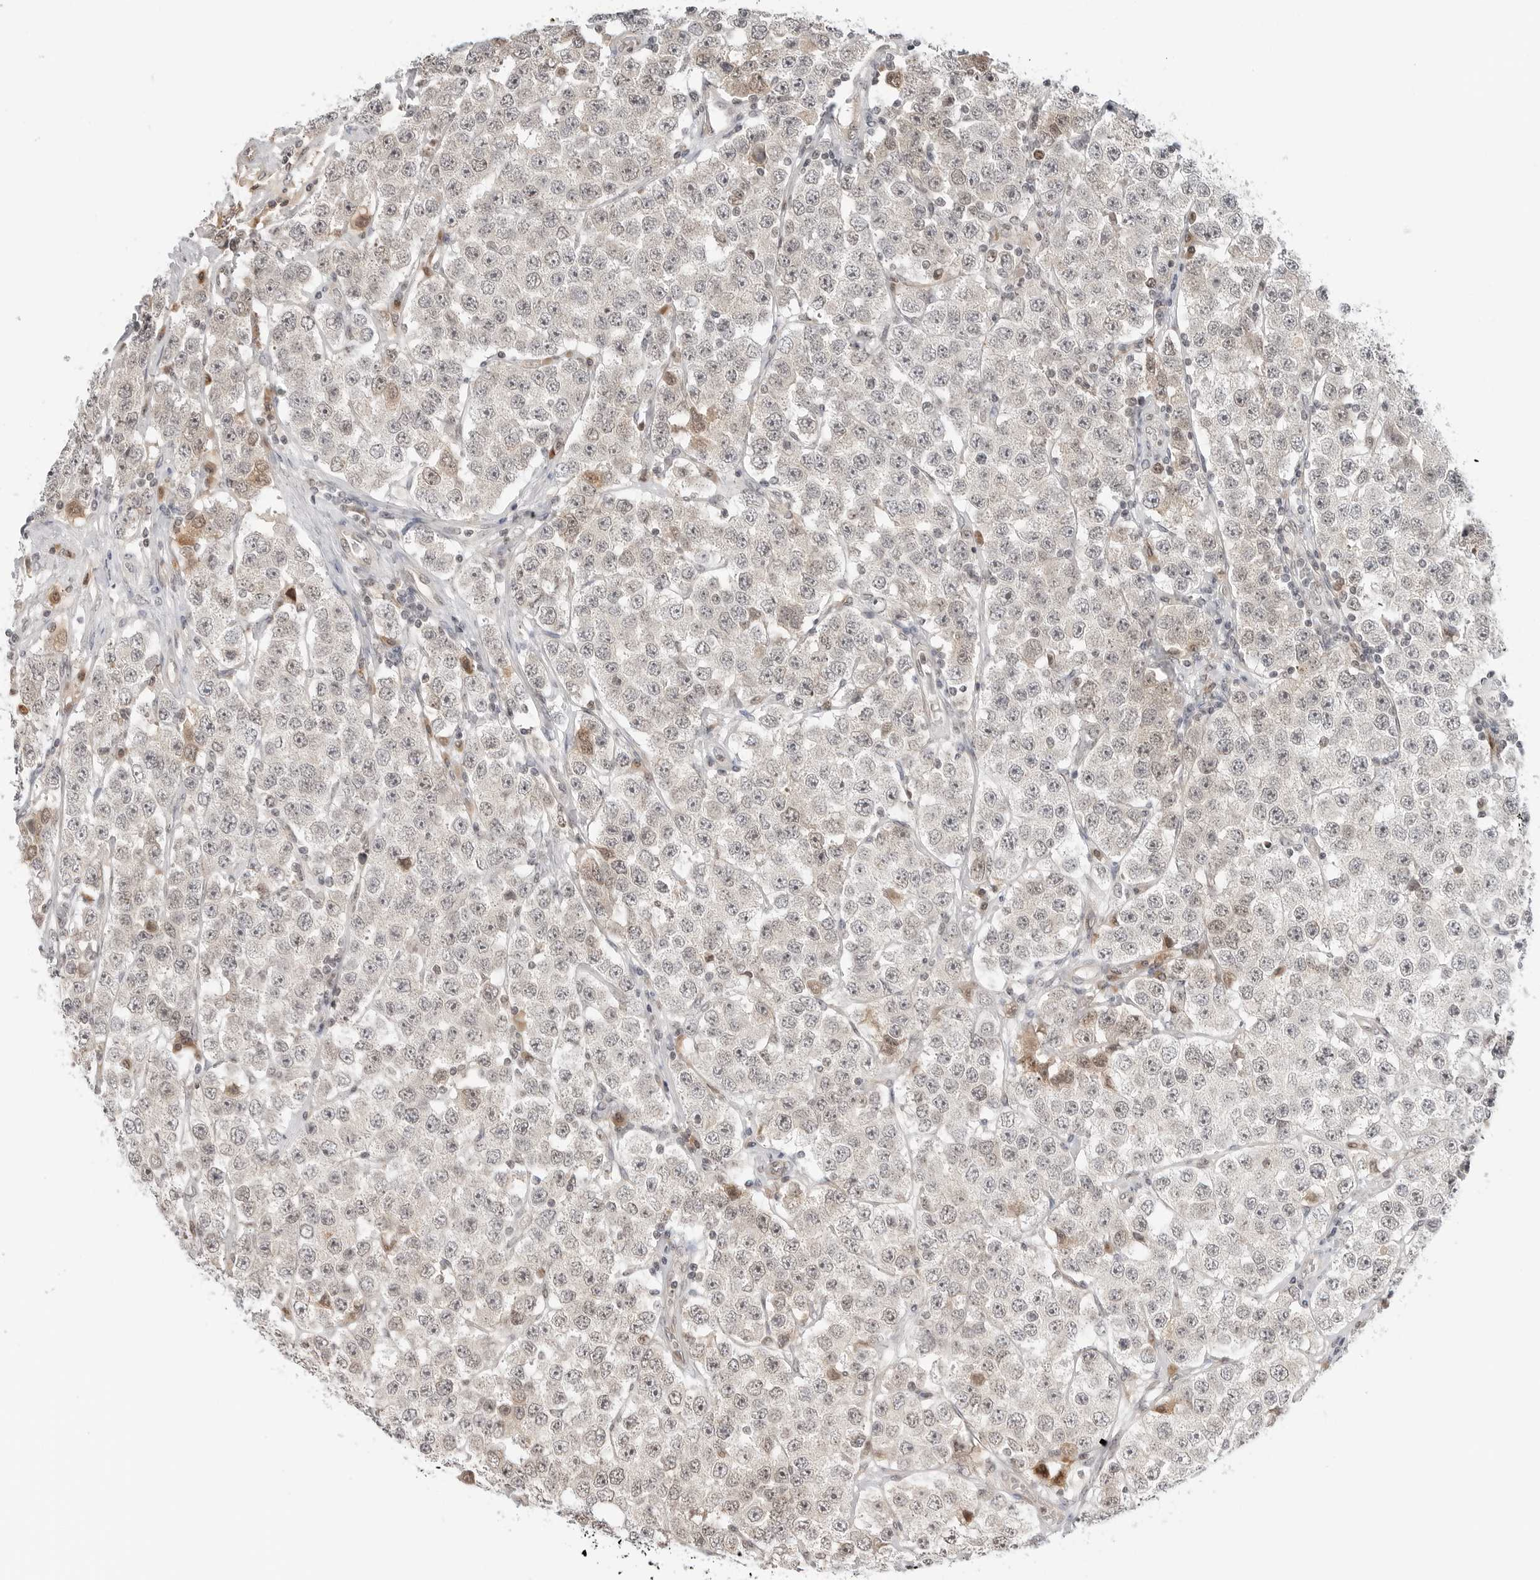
{"staining": {"intensity": "negative", "quantity": "none", "location": "none"}, "tissue": "testis cancer", "cell_type": "Tumor cells", "image_type": "cancer", "snomed": [{"axis": "morphology", "description": "Seminoma, NOS"}, {"axis": "topography", "description": "Testis"}], "caption": "Seminoma (testis) was stained to show a protein in brown. There is no significant staining in tumor cells.", "gene": "TIPRL", "patient": {"sex": "male", "age": 28}}